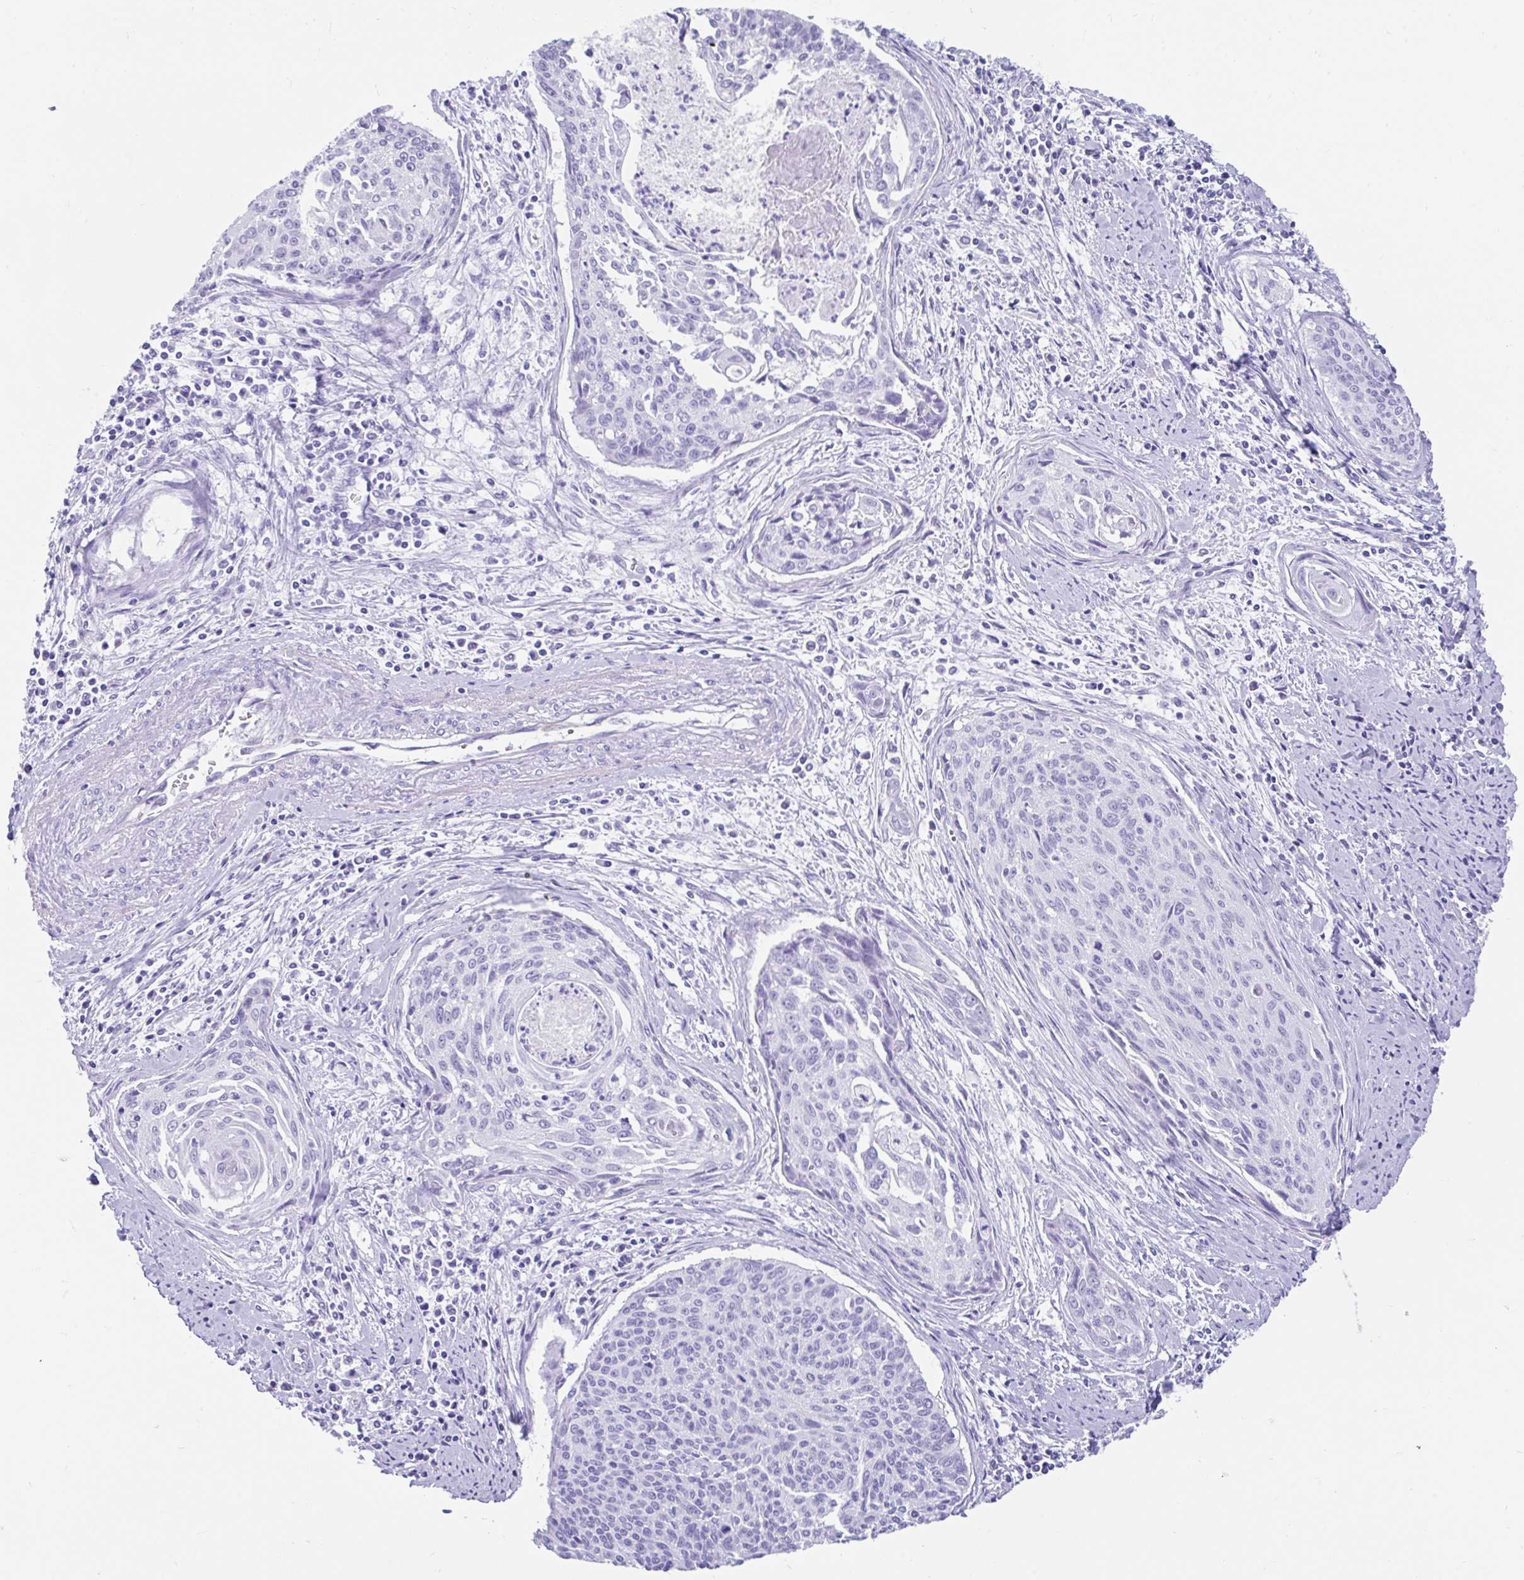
{"staining": {"intensity": "negative", "quantity": "none", "location": "none"}, "tissue": "cervical cancer", "cell_type": "Tumor cells", "image_type": "cancer", "snomed": [{"axis": "morphology", "description": "Squamous cell carcinoma, NOS"}, {"axis": "topography", "description": "Cervix"}], "caption": "Human cervical cancer (squamous cell carcinoma) stained for a protein using immunohistochemistry displays no positivity in tumor cells.", "gene": "FAM107A", "patient": {"sex": "female", "age": 55}}